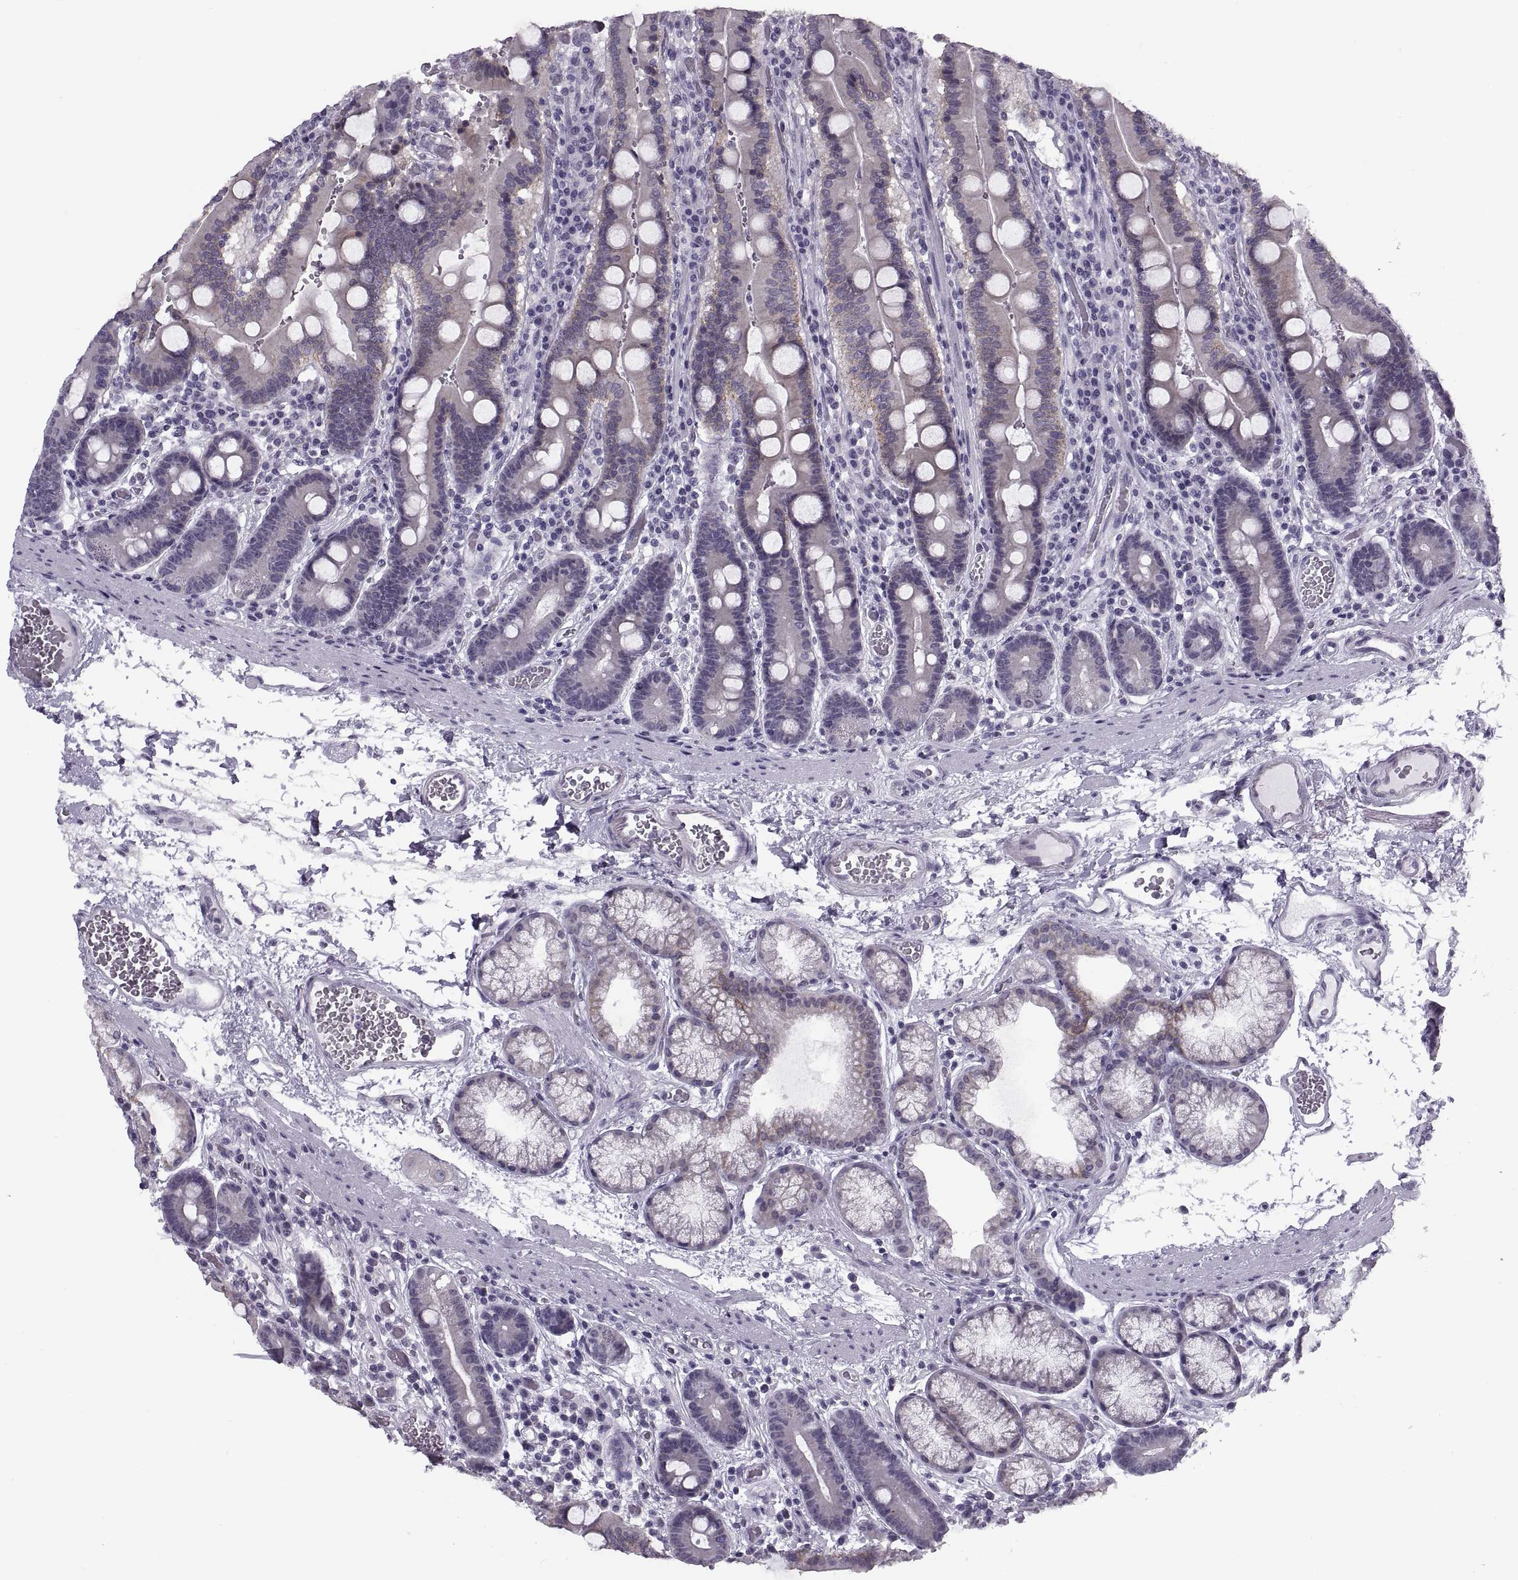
{"staining": {"intensity": "negative", "quantity": "none", "location": "none"}, "tissue": "duodenum", "cell_type": "Glandular cells", "image_type": "normal", "snomed": [{"axis": "morphology", "description": "Normal tissue, NOS"}, {"axis": "topography", "description": "Duodenum"}], "caption": "IHC micrograph of normal duodenum: duodenum stained with DAB (3,3'-diaminobenzidine) demonstrates no significant protein expression in glandular cells.", "gene": "TBC1D3B", "patient": {"sex": "female", "age": 62}}